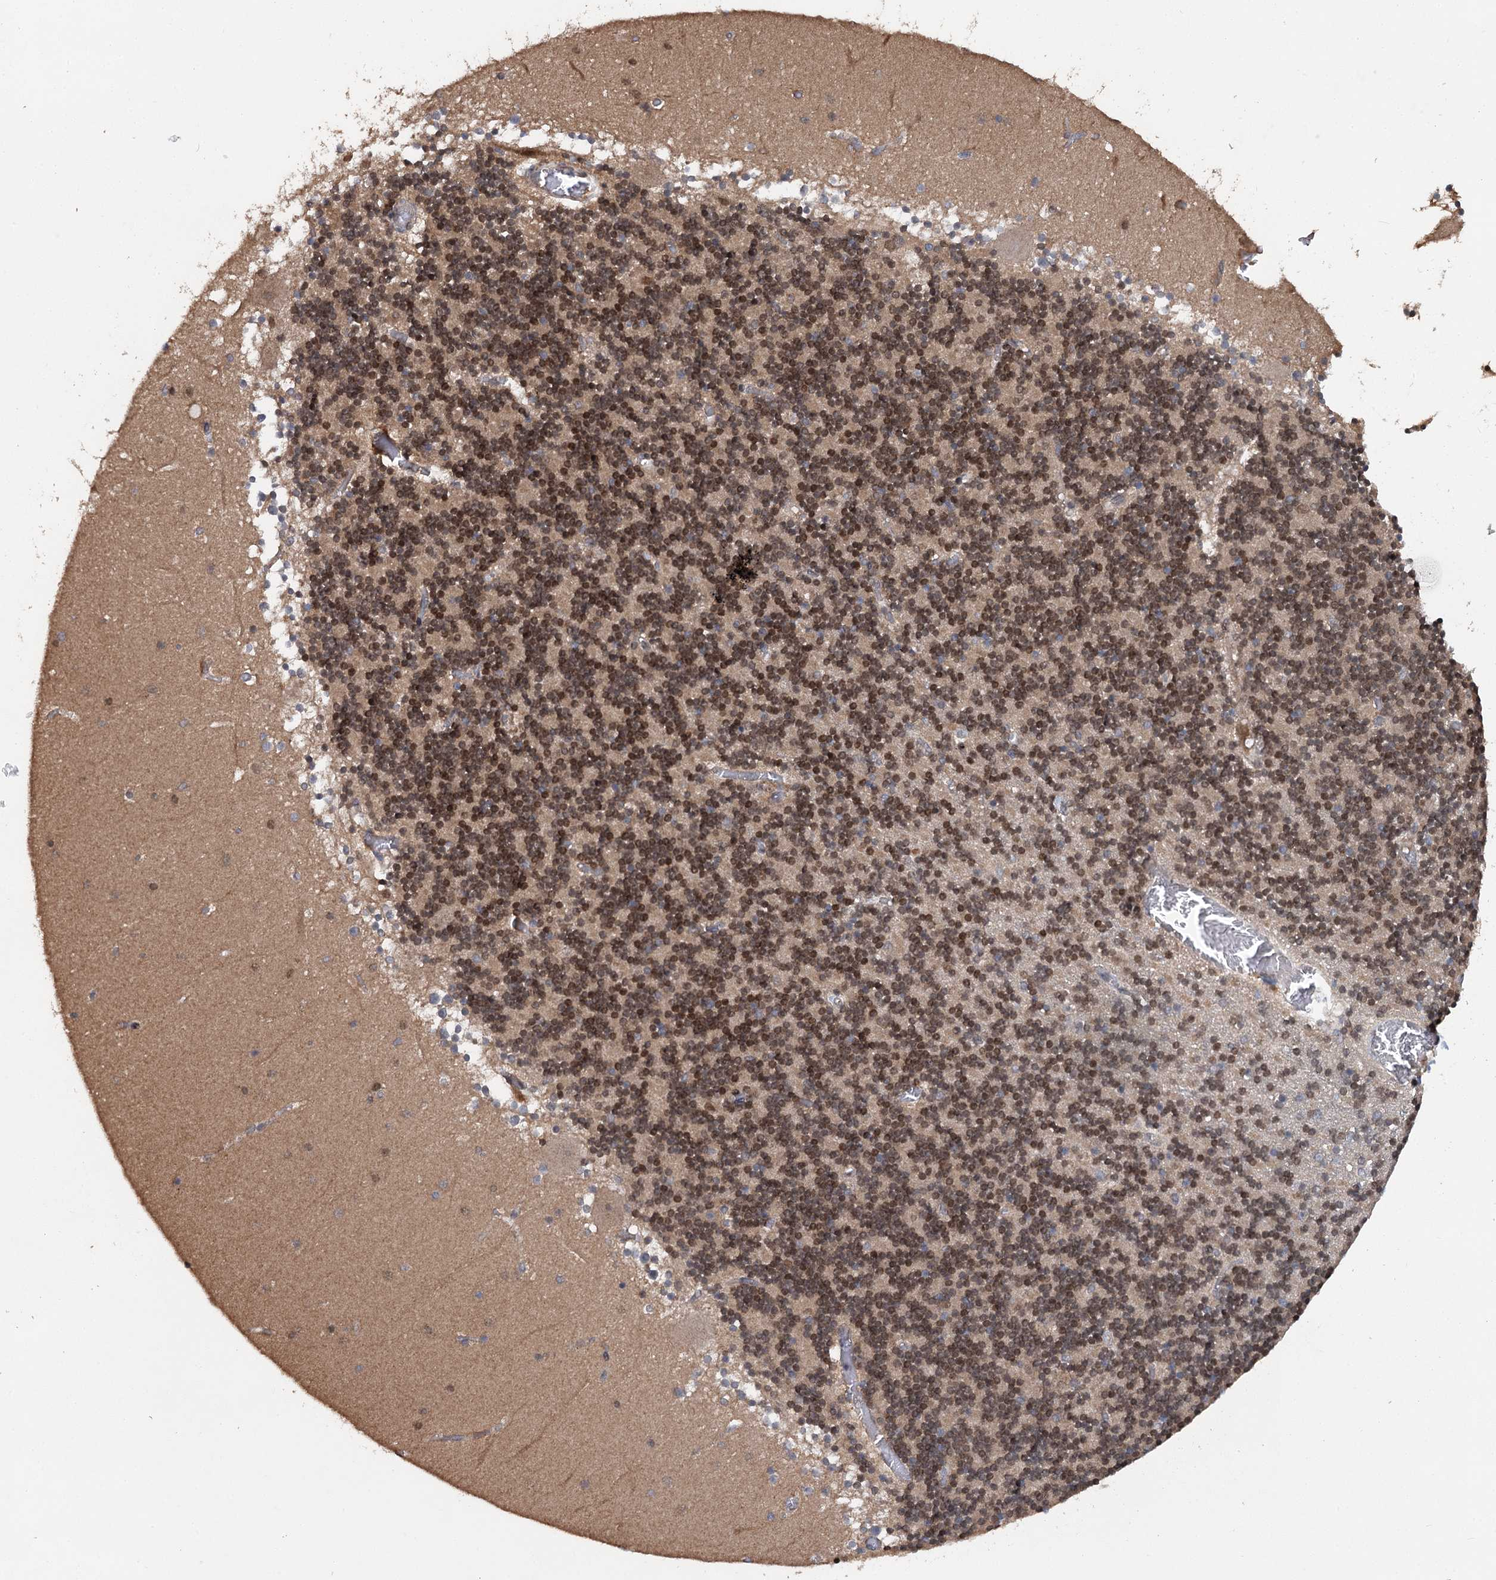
{"staining": {"intensity": "moderate", "quantity": ">75%", "location": "nuclear"}, "tissue": "cerebellum", "cell_type": "Cells in granular layer", "image_type": "normal", "snomed": [{"axis": "morphology", "description": "Normal tissue, NOS"}, {"axis": "topography", "description": "Cerebellum"}], "caption": "An image showing moderate nuclear positivity in approximately >75% of cells in granular layer in normal cerebellum, as visualized by brown immunohistochemical staining.", "gene": "MYG1", "patient": {"sex": "female", "age": 28}}